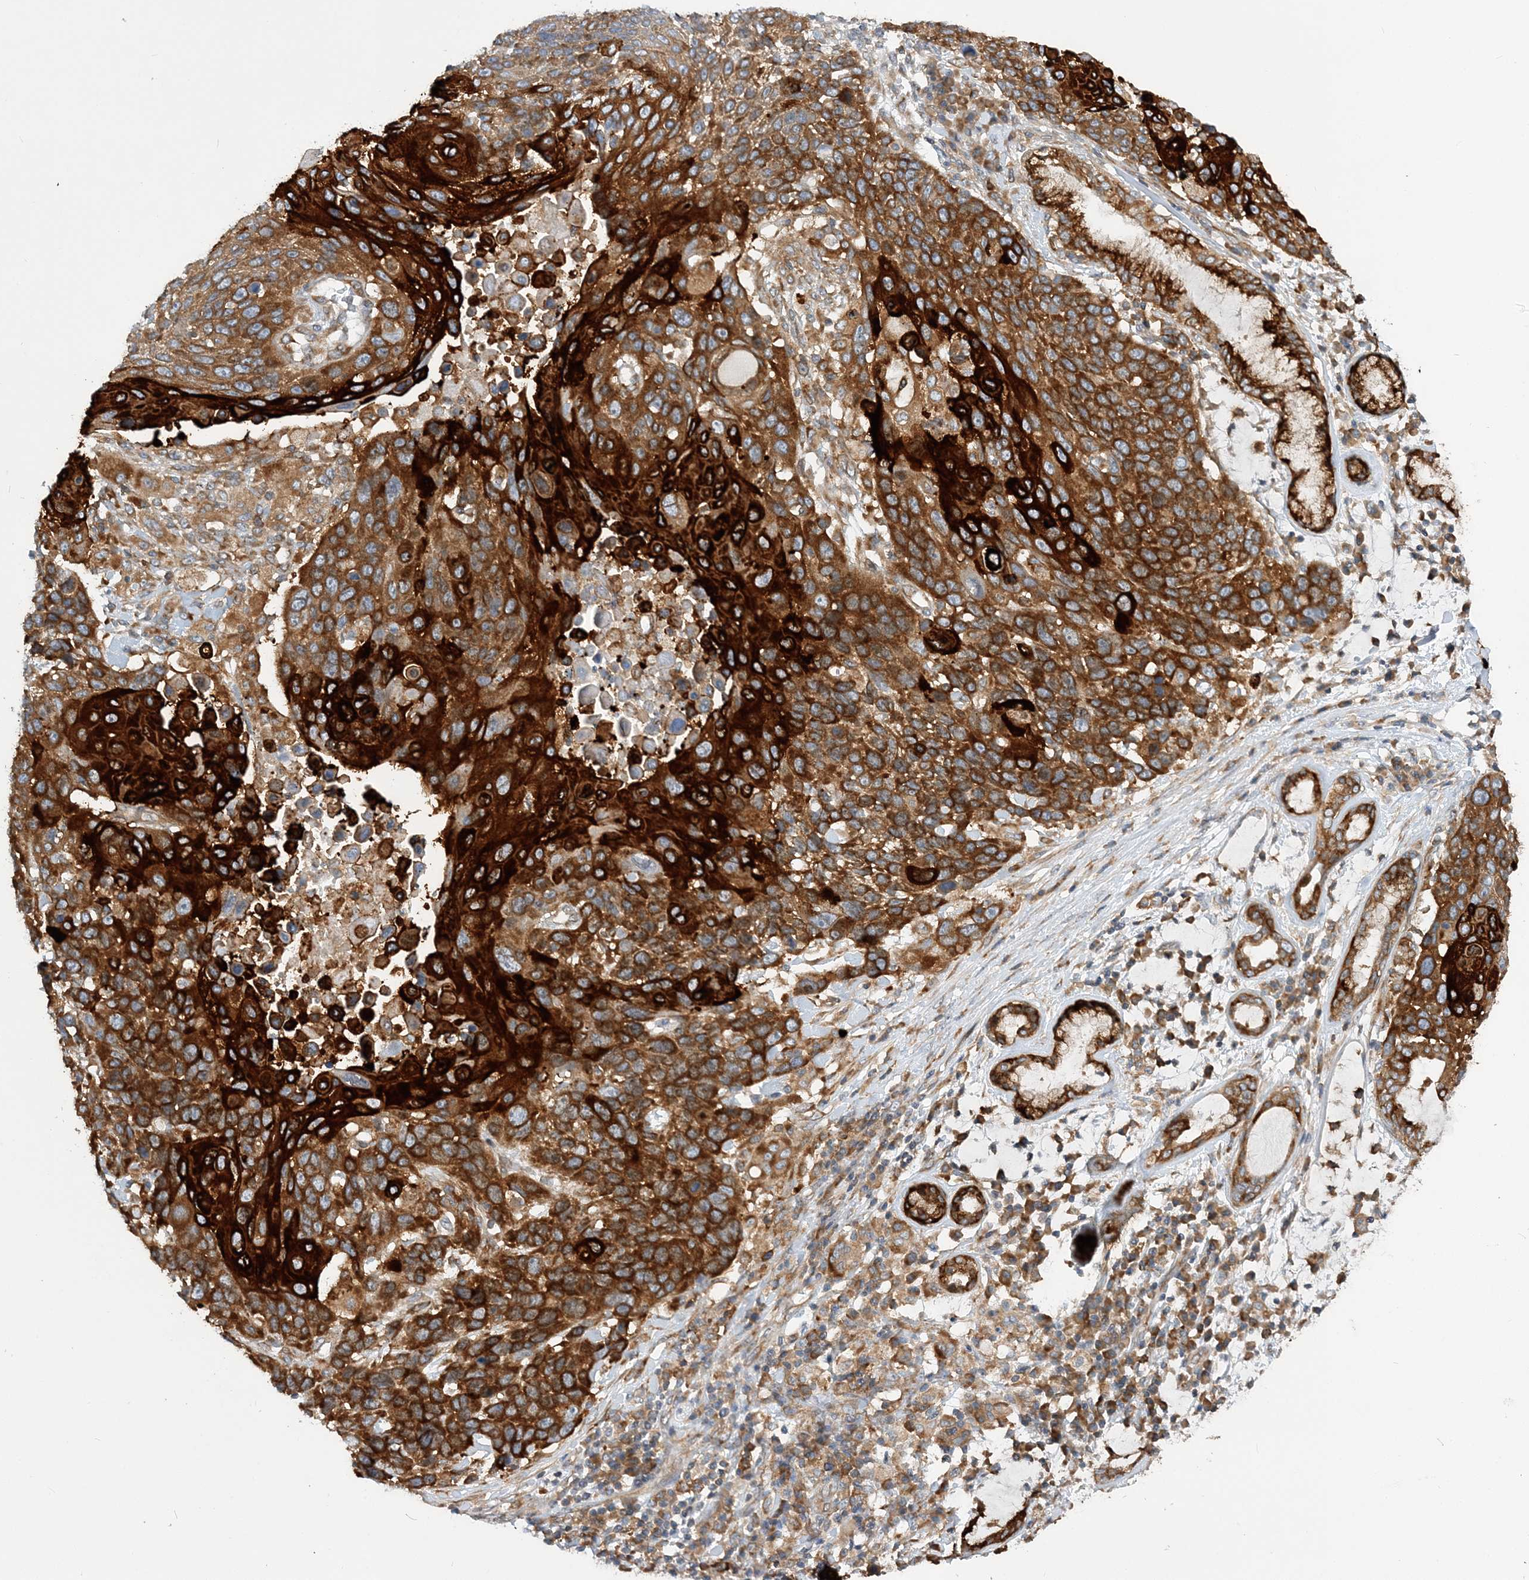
{"staining": {"intensity": "strong", "quantity": ">75%", "location": "cytoplasmic/membranous"}, "tissue": "lung cancer", "cell_type": "Tumor cells", "image_type": "cancer", "snomed": [{"axis": "morphology", "description": "Squamous cell carcinoma, NOS"}, {"axis": "topography", "description": "Lung"}], "caption": "A brown stain labels strong cytoplasmic/membranous expression of a protein in human lung squamous cell carcinoma tumor cells. The protein of interest is shown in brown color, while the nuclei are stained blue.", "gene": "LARP4B", "patient": {"sex": "male", "age": 66}}